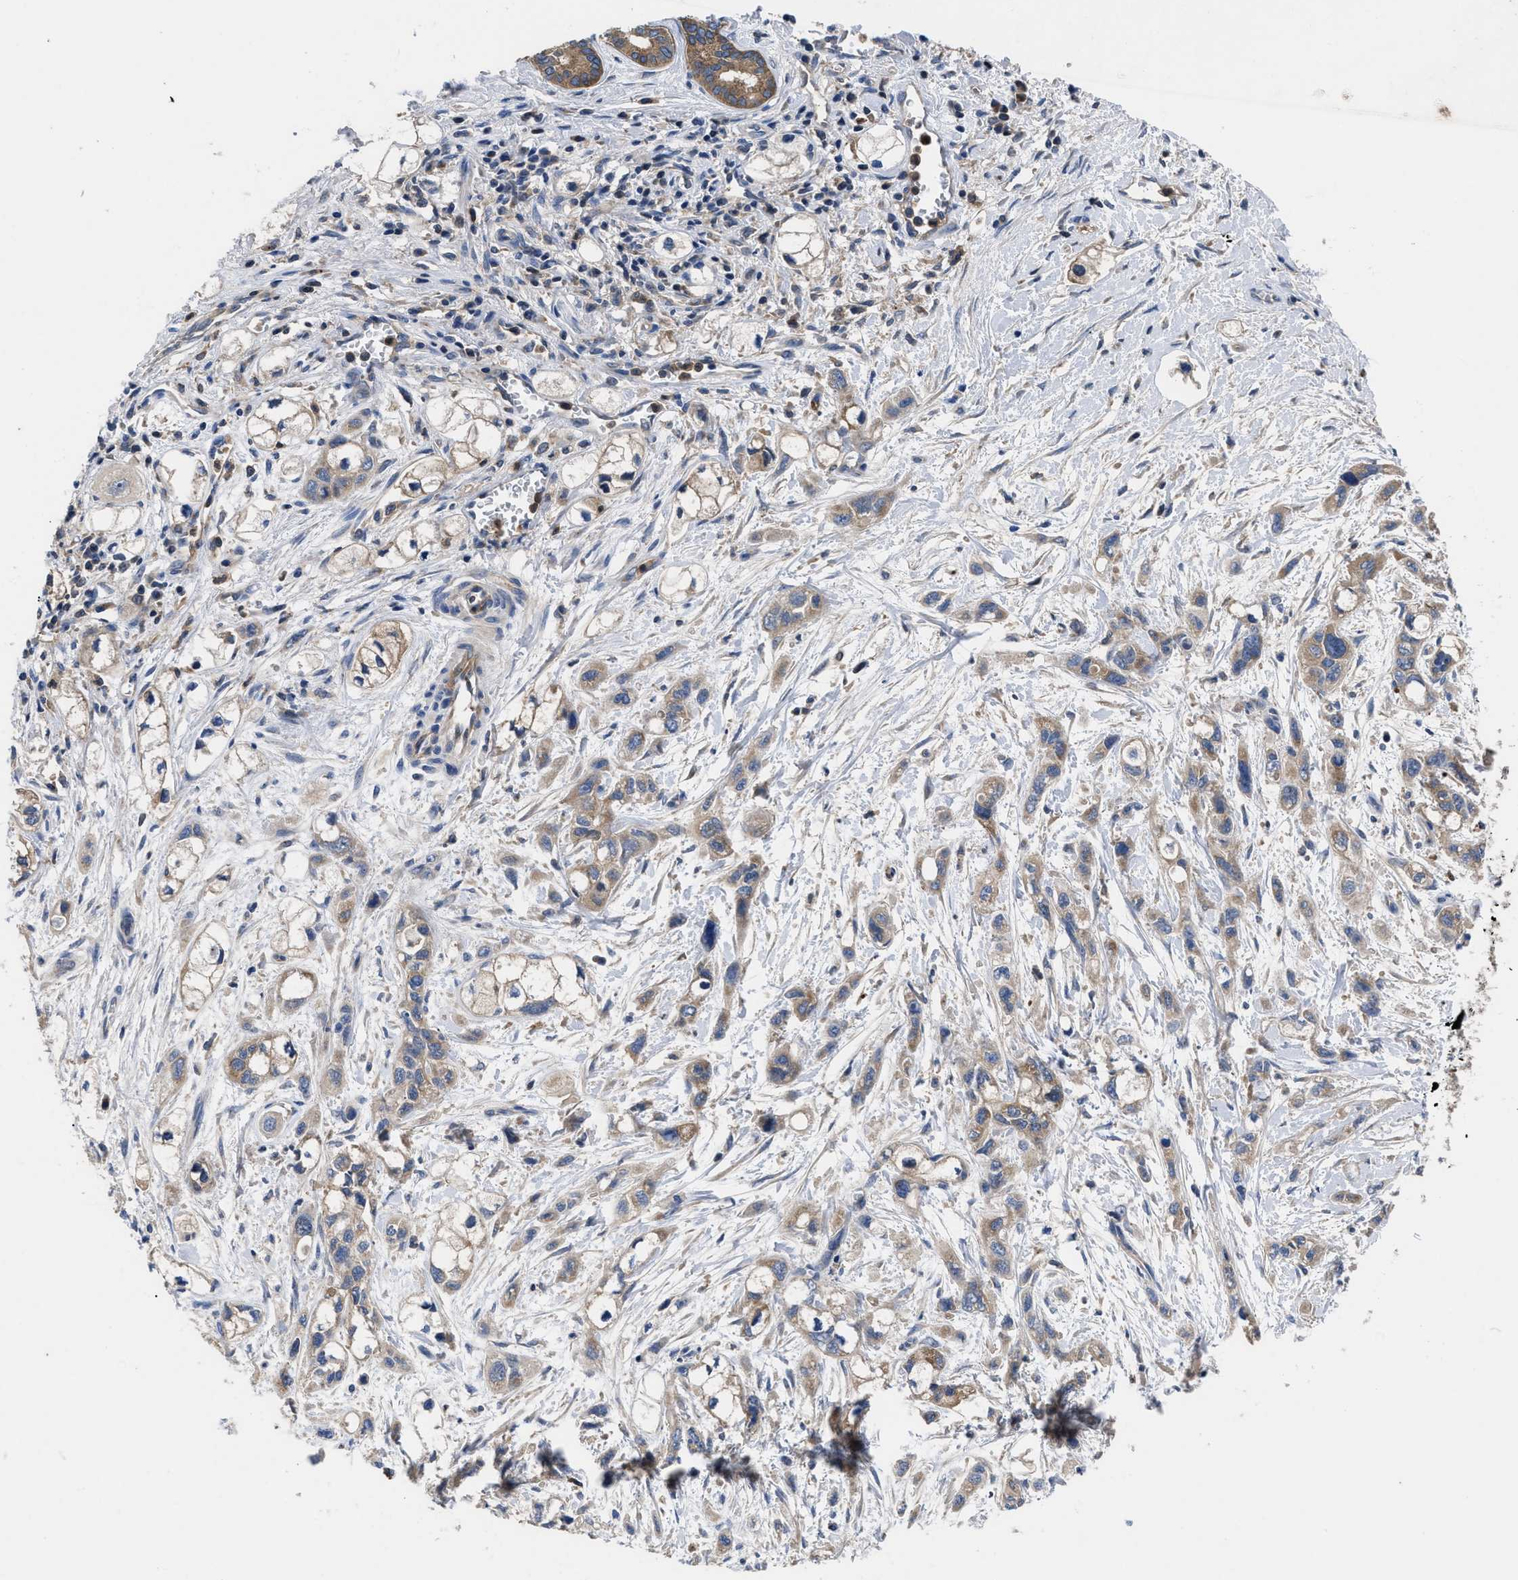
{"staining": {"intensity": "moderate", "quantity": ">75%", "location": "cytoplasmic/membranous"}, "tissue": "pancreatic cancer", "cell_type": "Tumor cells", "image_type": "cancer", "snomed": [{"axis": "morphology", "description": "Adenocarcinoma, NOS"}, {"axis": "topography", "description": "Pancreas"}], "caption": "High-magnification brightfield microscopy of pancreatic adenocarcinoma stained with DAB (brown) and counterstained with hematoxylin (blue). tumor cells exhibit moderate cytoplasmic/membranous expression is appreciated in about>75% of cells.", "gene": "YBEY", "patient": {"sex": "male", "age": 74}}